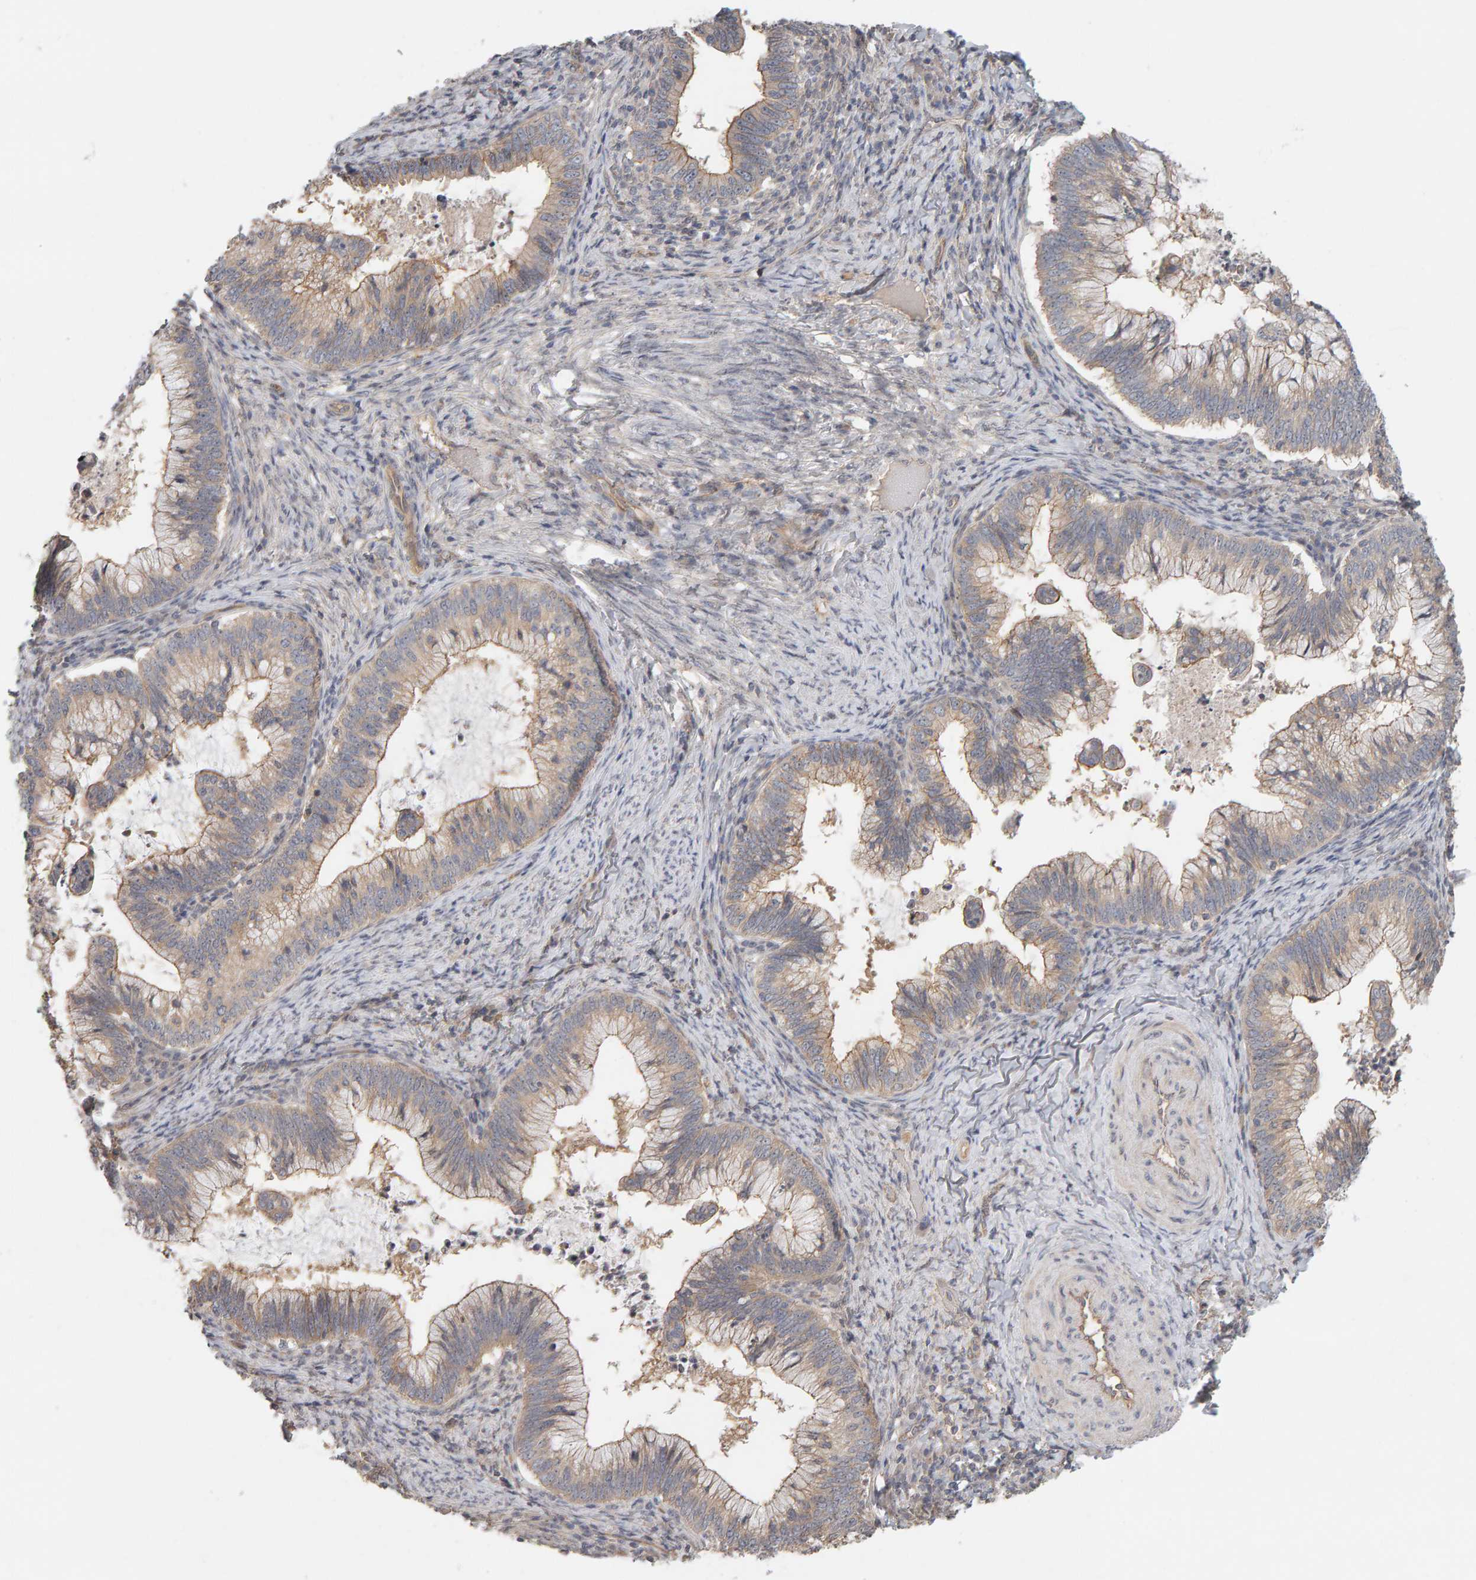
{"staining": {"intensity": "weak", "quantity": ">75%", "location": "cytoplasmic/membranous"}, "tissue": "cervical cancer", "cell_type": "Tumor cells", "image_type": "cancer", "snomed": [{"axis": "morphology", "description": "Adenocarcinoma, NOS"}, {"axis": "topography", "description": "Cervix"}], "caption": "There is low levels of weak cytoplasmic/membranous positivity in tumor cells of cervical cancer (adenocarcinoma), as demonstrated by immunohistochemical staining (brown color).", "gene": "PPP1R16A", "patient": {"sex": "female", "age": 36}}